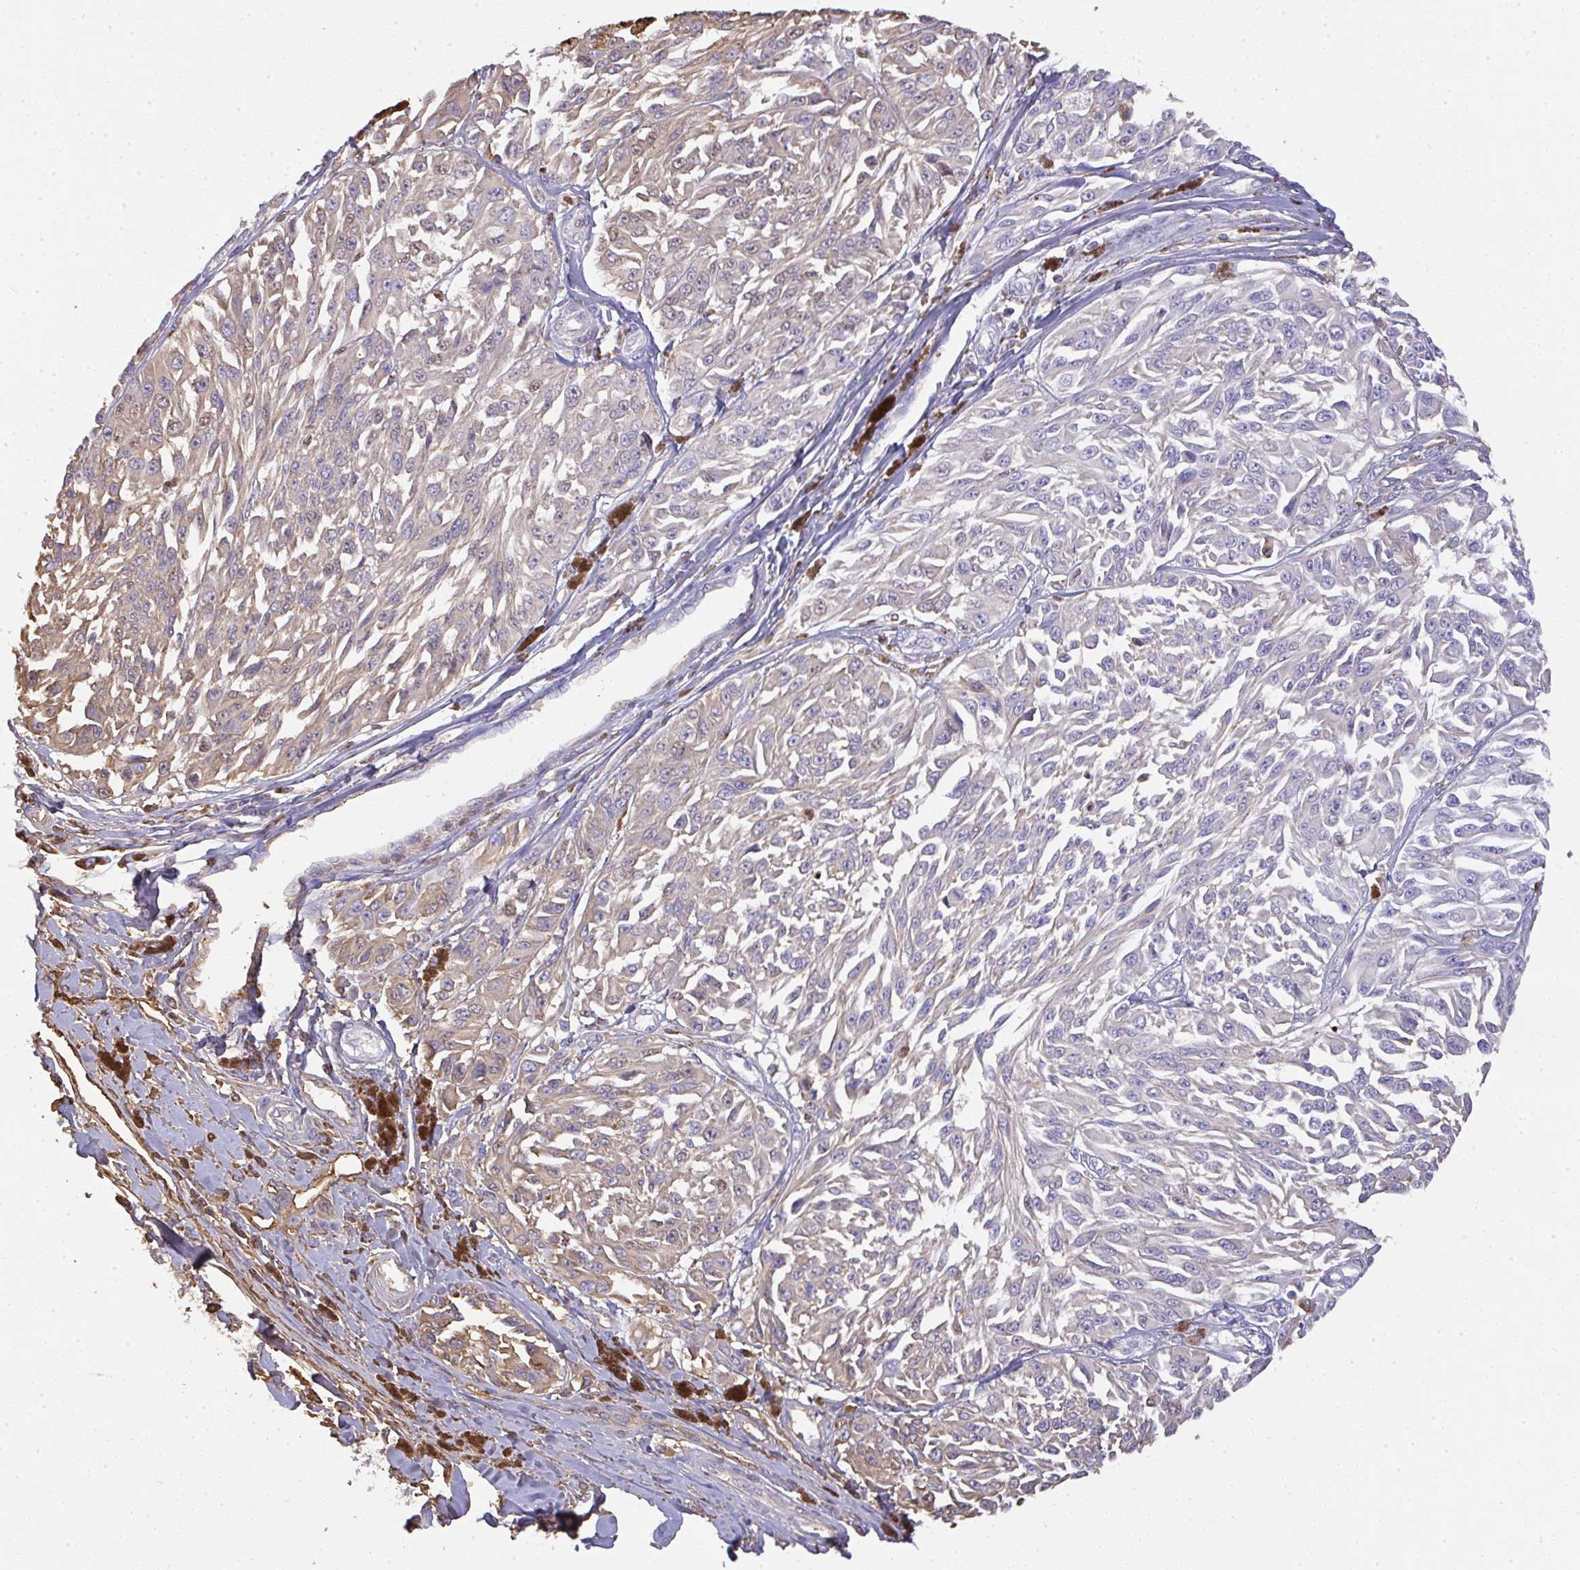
{"staining": {"intensity": "moderate", "quantity": "<25%", "location": "cytoplasmic/membranous"}, "tissue": "melanoma", "cell_type": "Tumor cells", "image_type": "cancer", "snomed": [{"axis": "morphology", "description": "Malignant melanoma, NOS"}, {"axis": "topography", "description": "Skin"}], "caption": "Moderate cytoplasmic/membranous staining for a protein is identified in about <25% of tumor cells of melanoma using immunohistochemistry (IHC).", "gene": "SMYD5", "patient": {"sex": "male", "age": 94}}